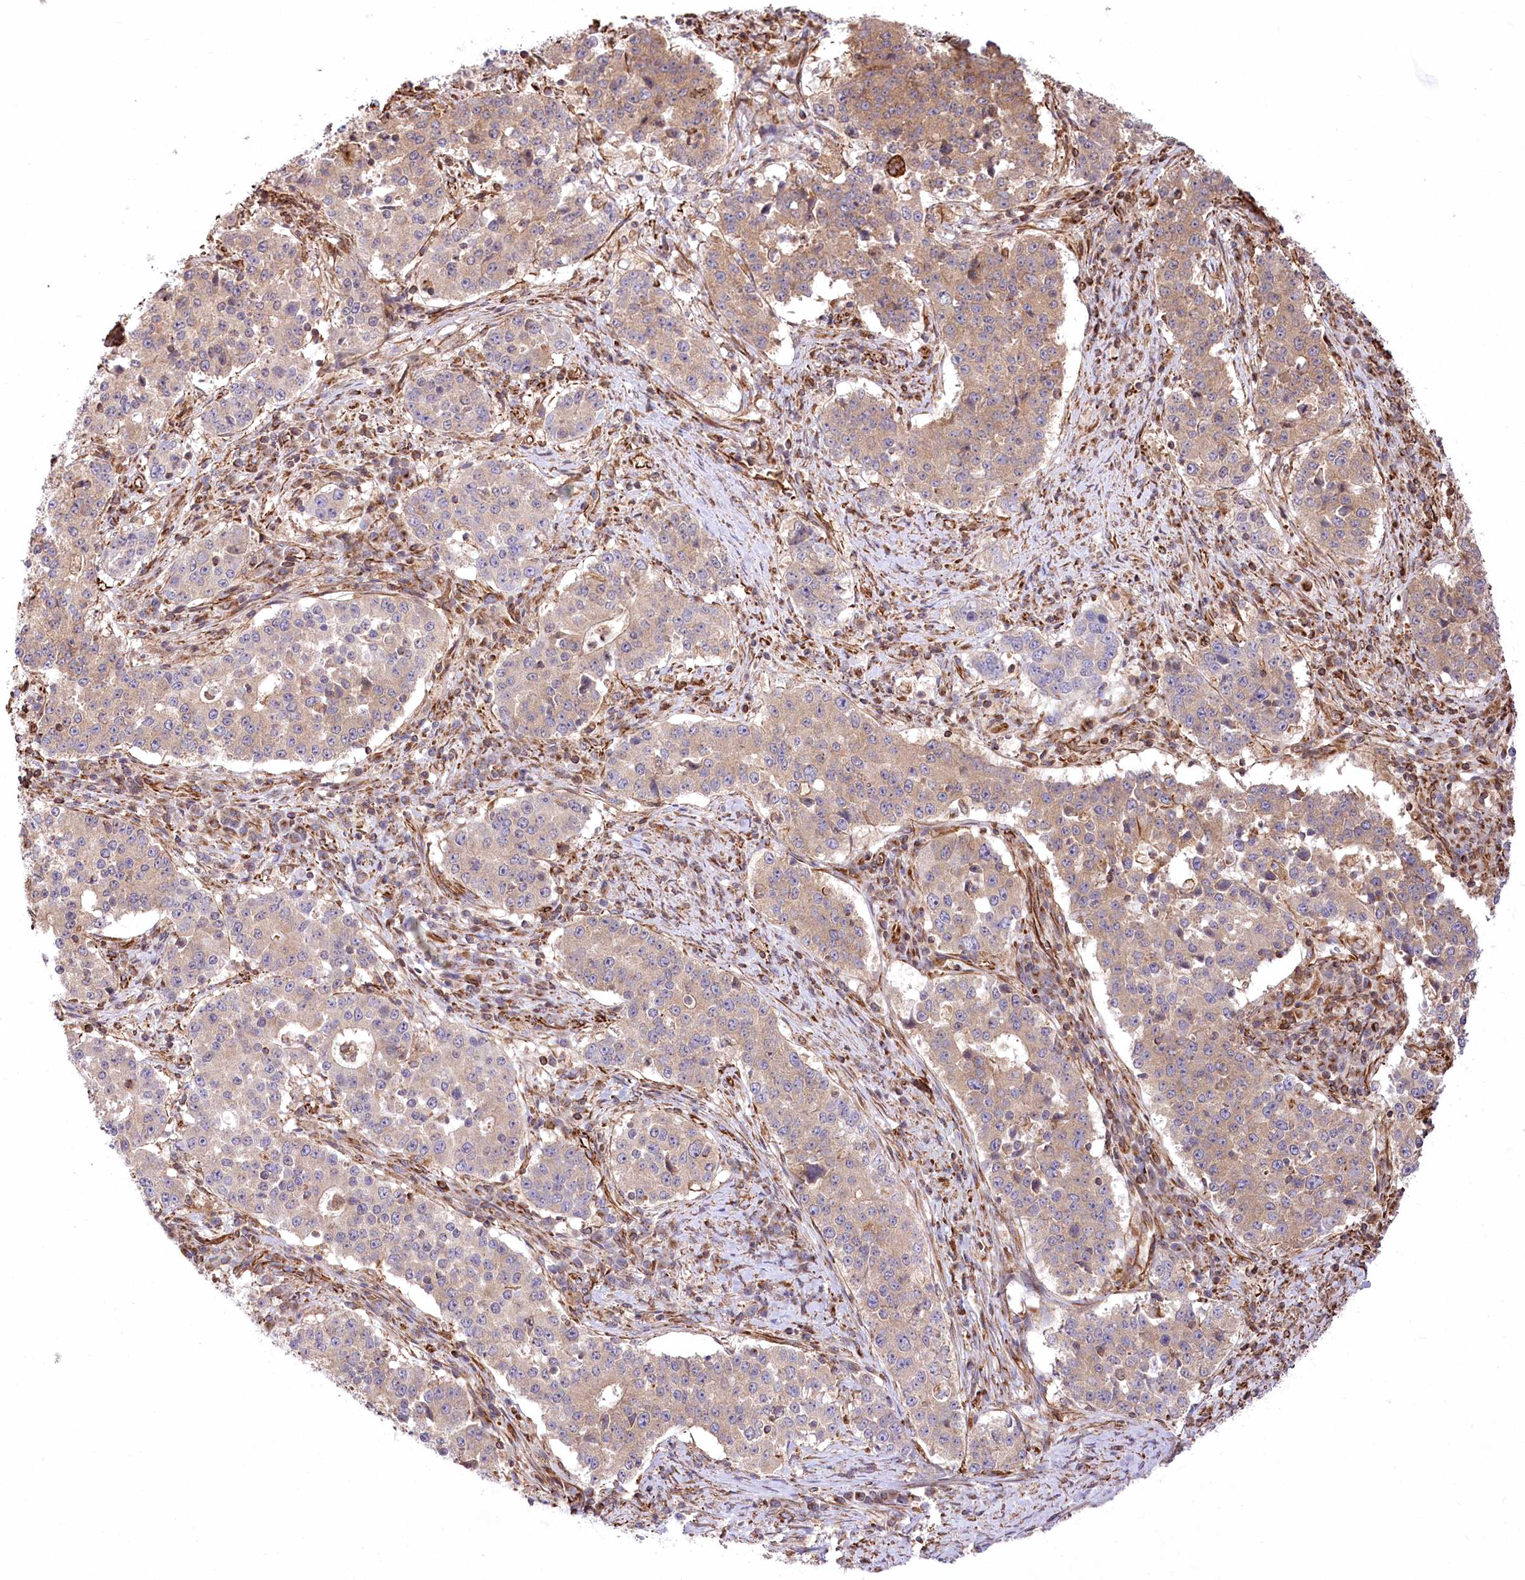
{"staining": {"intensity": "moderate", "quantity": ">75%", "location": "cytoplasmic/membranous"}, "tissue": "stomach cancer", "cell_type": "Tumor cells", "image_type": "cancer", "snomed": [{"axis": "morphology", "description": "Adenocarcinoma, NOS"}, {"axis": "topography", "description": "Stomach"}], "caption": "High-magnification brightfield microscopy of stomach adenocarcinoma stained with DAB (3,3'-diaminobenzidine) (brown) and counterstained with hematoxylin (blue). tumor cells exhibit moderate cytoplasmic/membranous staining is appreciated in about>75% of cells. (brown staining indicates protein expression, while blue staining denotes nuclei).", "gene": "TTC1", "patient": {"sex": "male", "age": 59}}